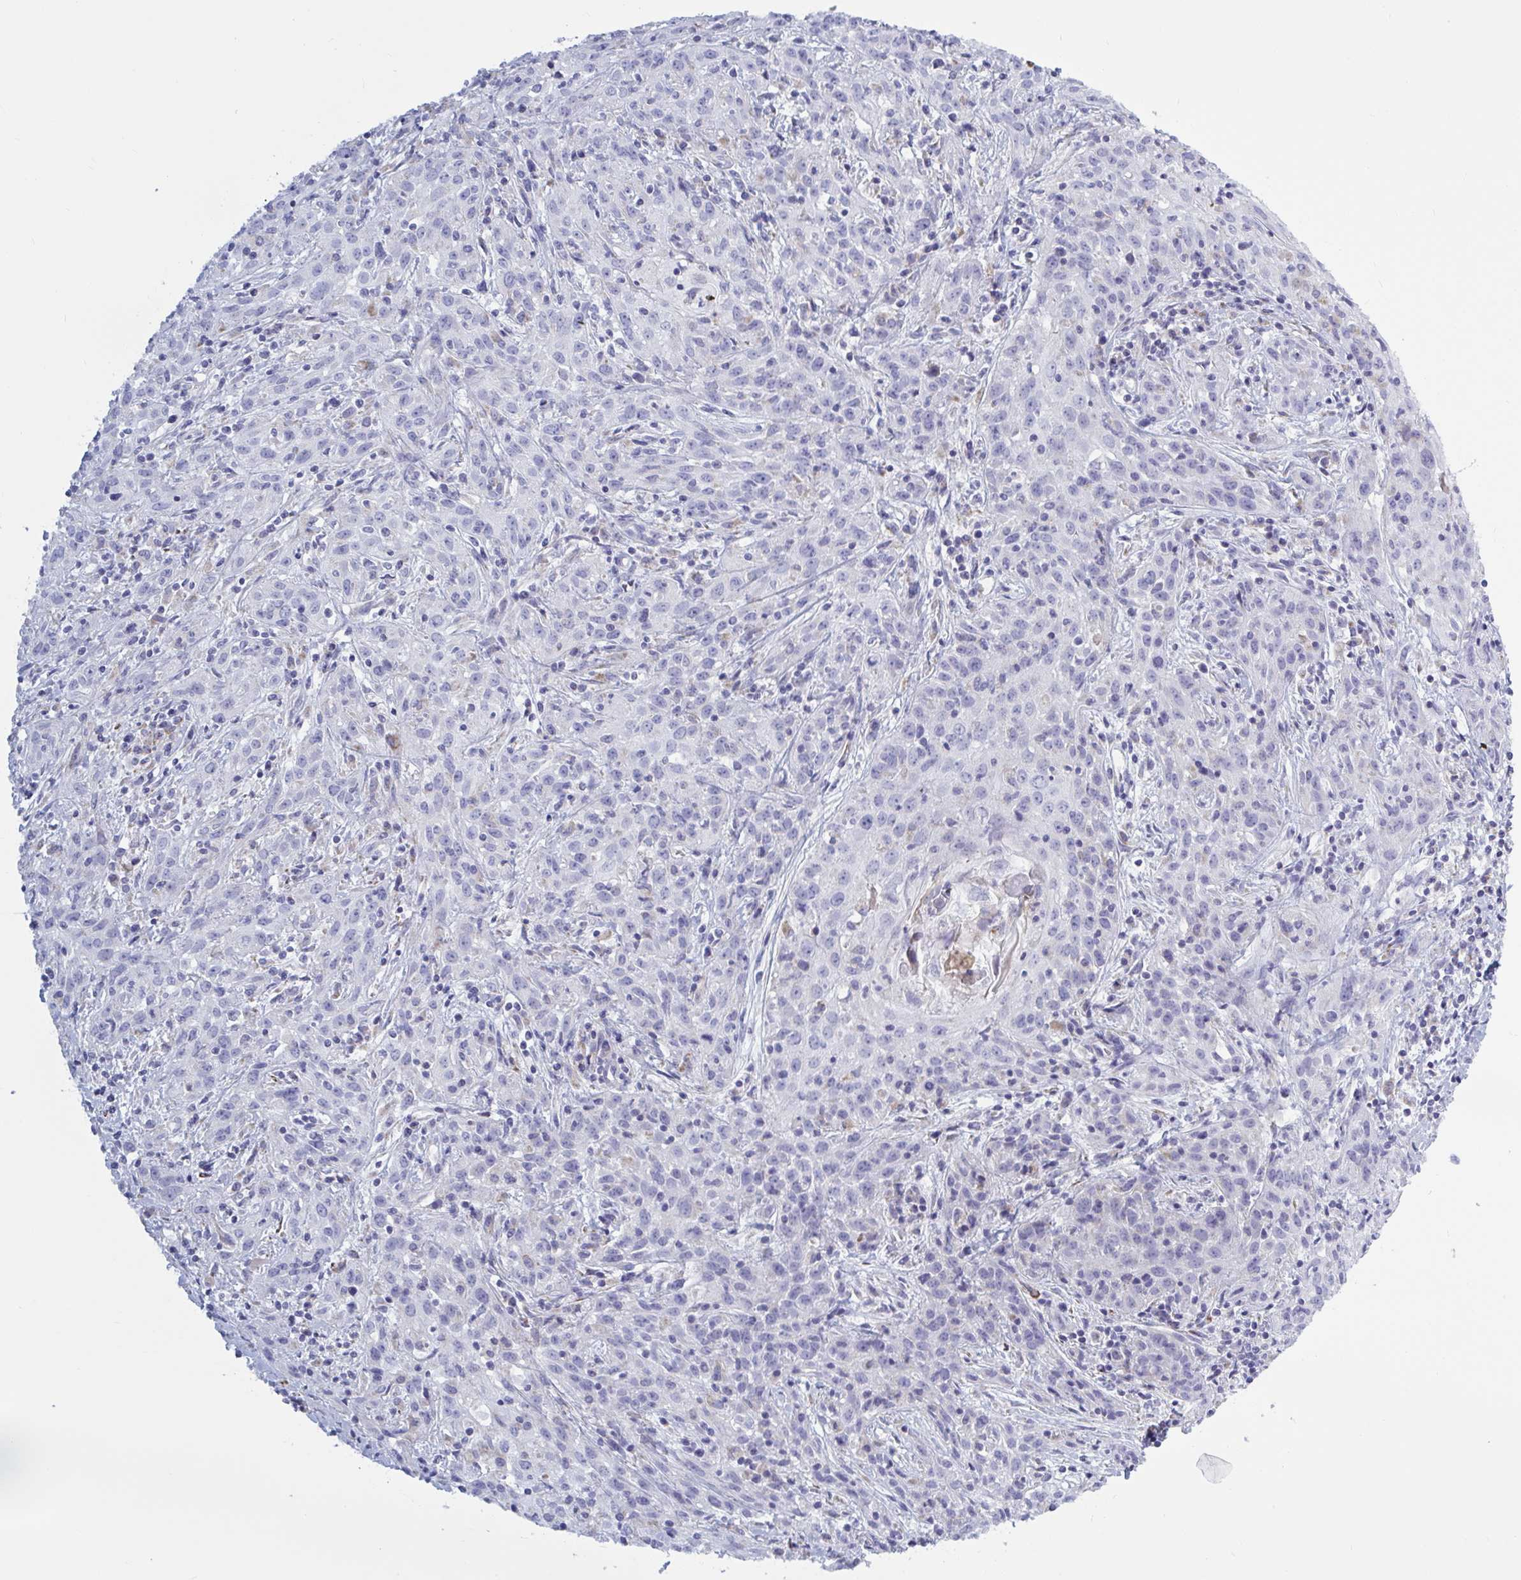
{"staining": {"intensity": "negative", "quantity": "none", "location": "none"}, "tissue": "cervical cancer", "cell_type": "Tumor cells", "image_type": "cancer", "snomed": [{"axis": "morphology", "description": "Squamous cell carcinoma, NOS"}, {"axis": "topography", "description": "Cervix"}], "caption": "An IHC histopathology image of cervical cancer (squamous cell carcinoma) is shown. There is no staining in tumor cells of cervical cancer (squamous cell carcinoma). (IHC, brightfield microscopy, high magnification).", "gene": "ATG9A", "patient": {"sex": "female", "age": 57}}